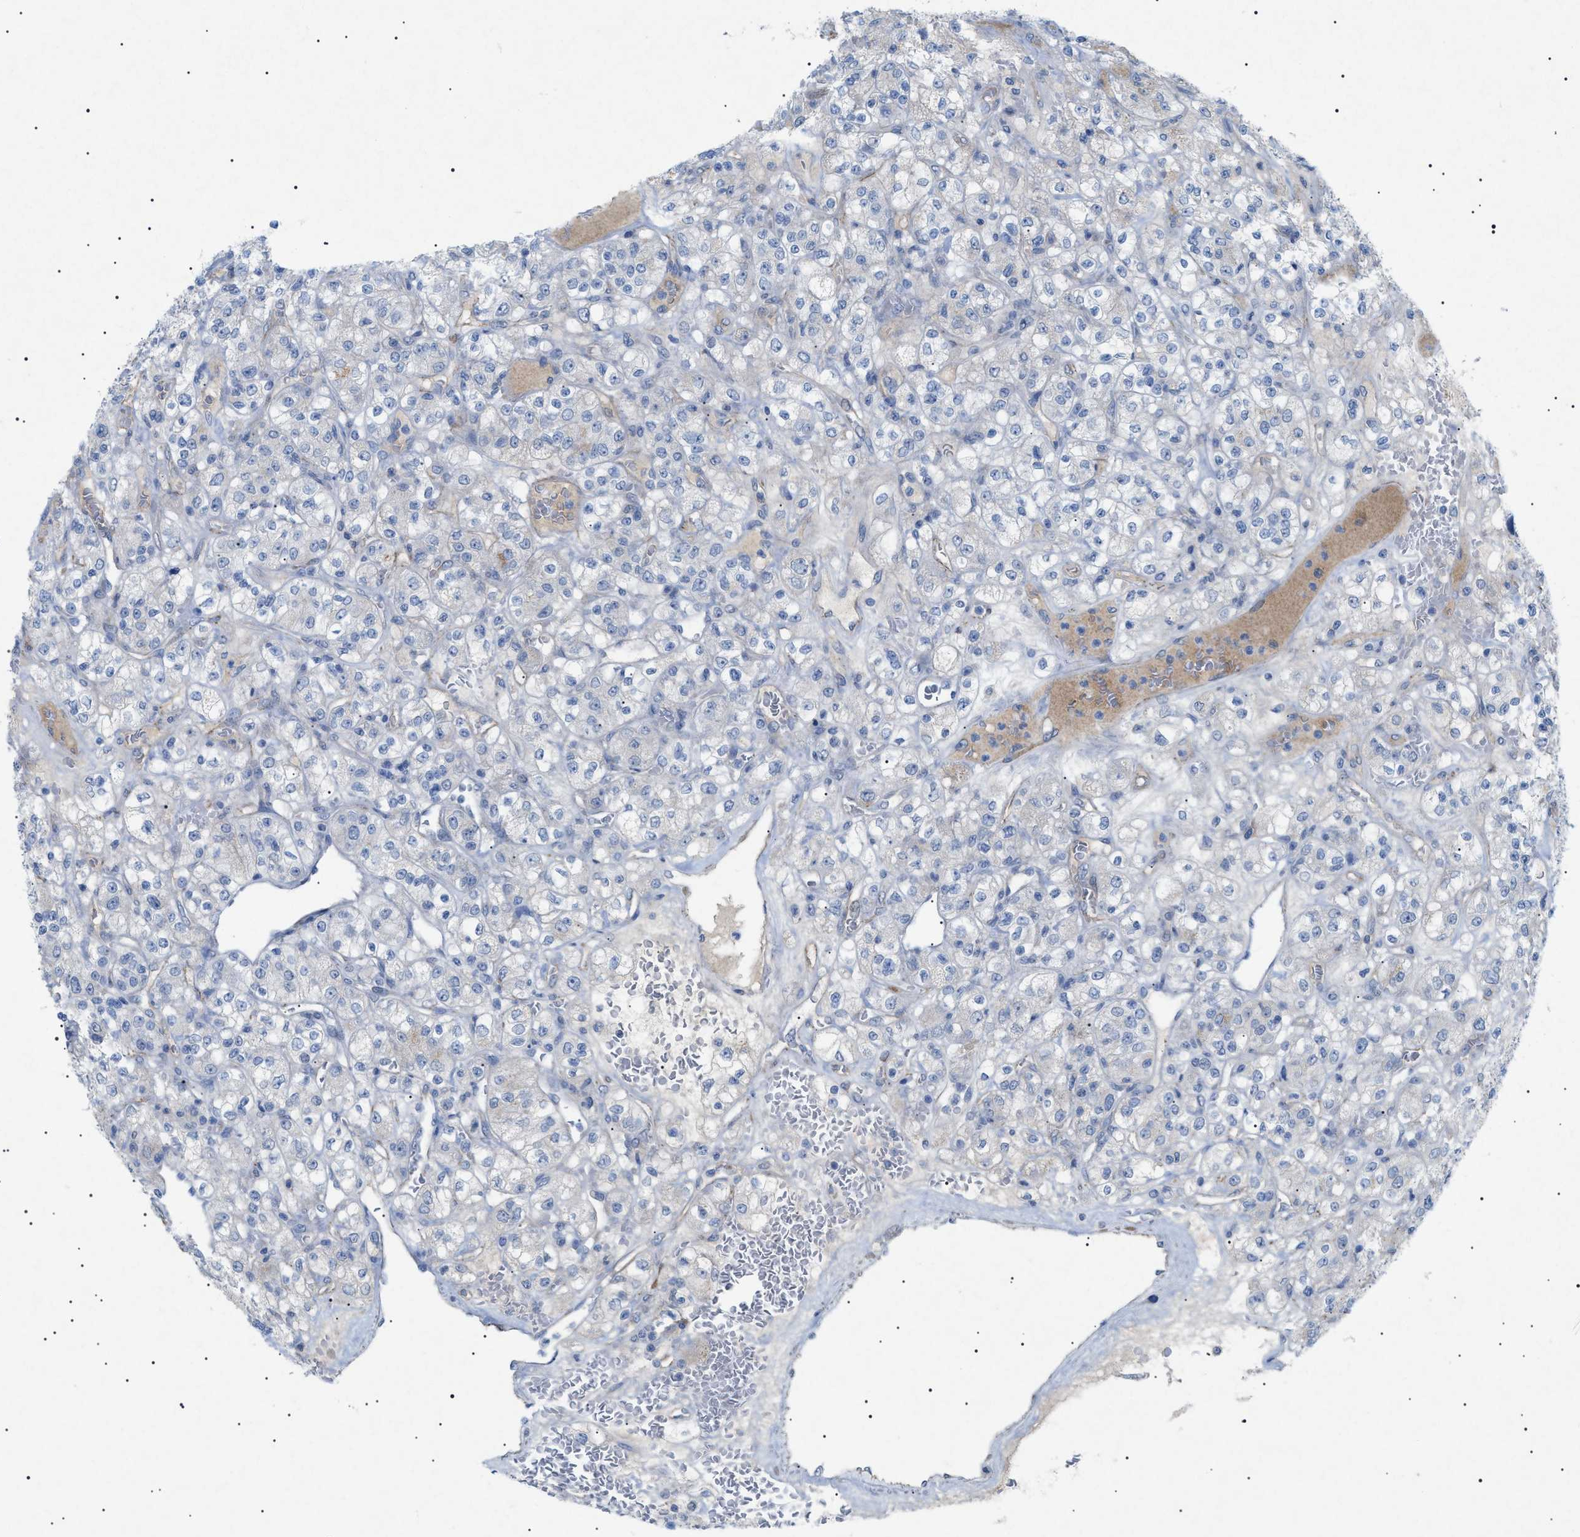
{"staining": {"intensity": "negative", "quantity": "none", "location": "none"}, "tissue": "renal cancer", "cell_type": "Tumor cells", "image_type": "cancer", "snomed": [{"axis": "morphology", "description": "Normal tissue, NOS"}, {"axis": "morphology", "description": "Adenocarcinoma, NOS"}, {"axis": "topography", "description": "Kidney"}], "caption": "Immunohistochemistry photomicrograph of human renal cancer stained for a protein (brown), which reveals no staining in tumor cells. (DAB immunohistochemistry with hematoxylin counter stain).", "gene": "ADAMTS1", "patient": {"sex": "female", "age": 72}}